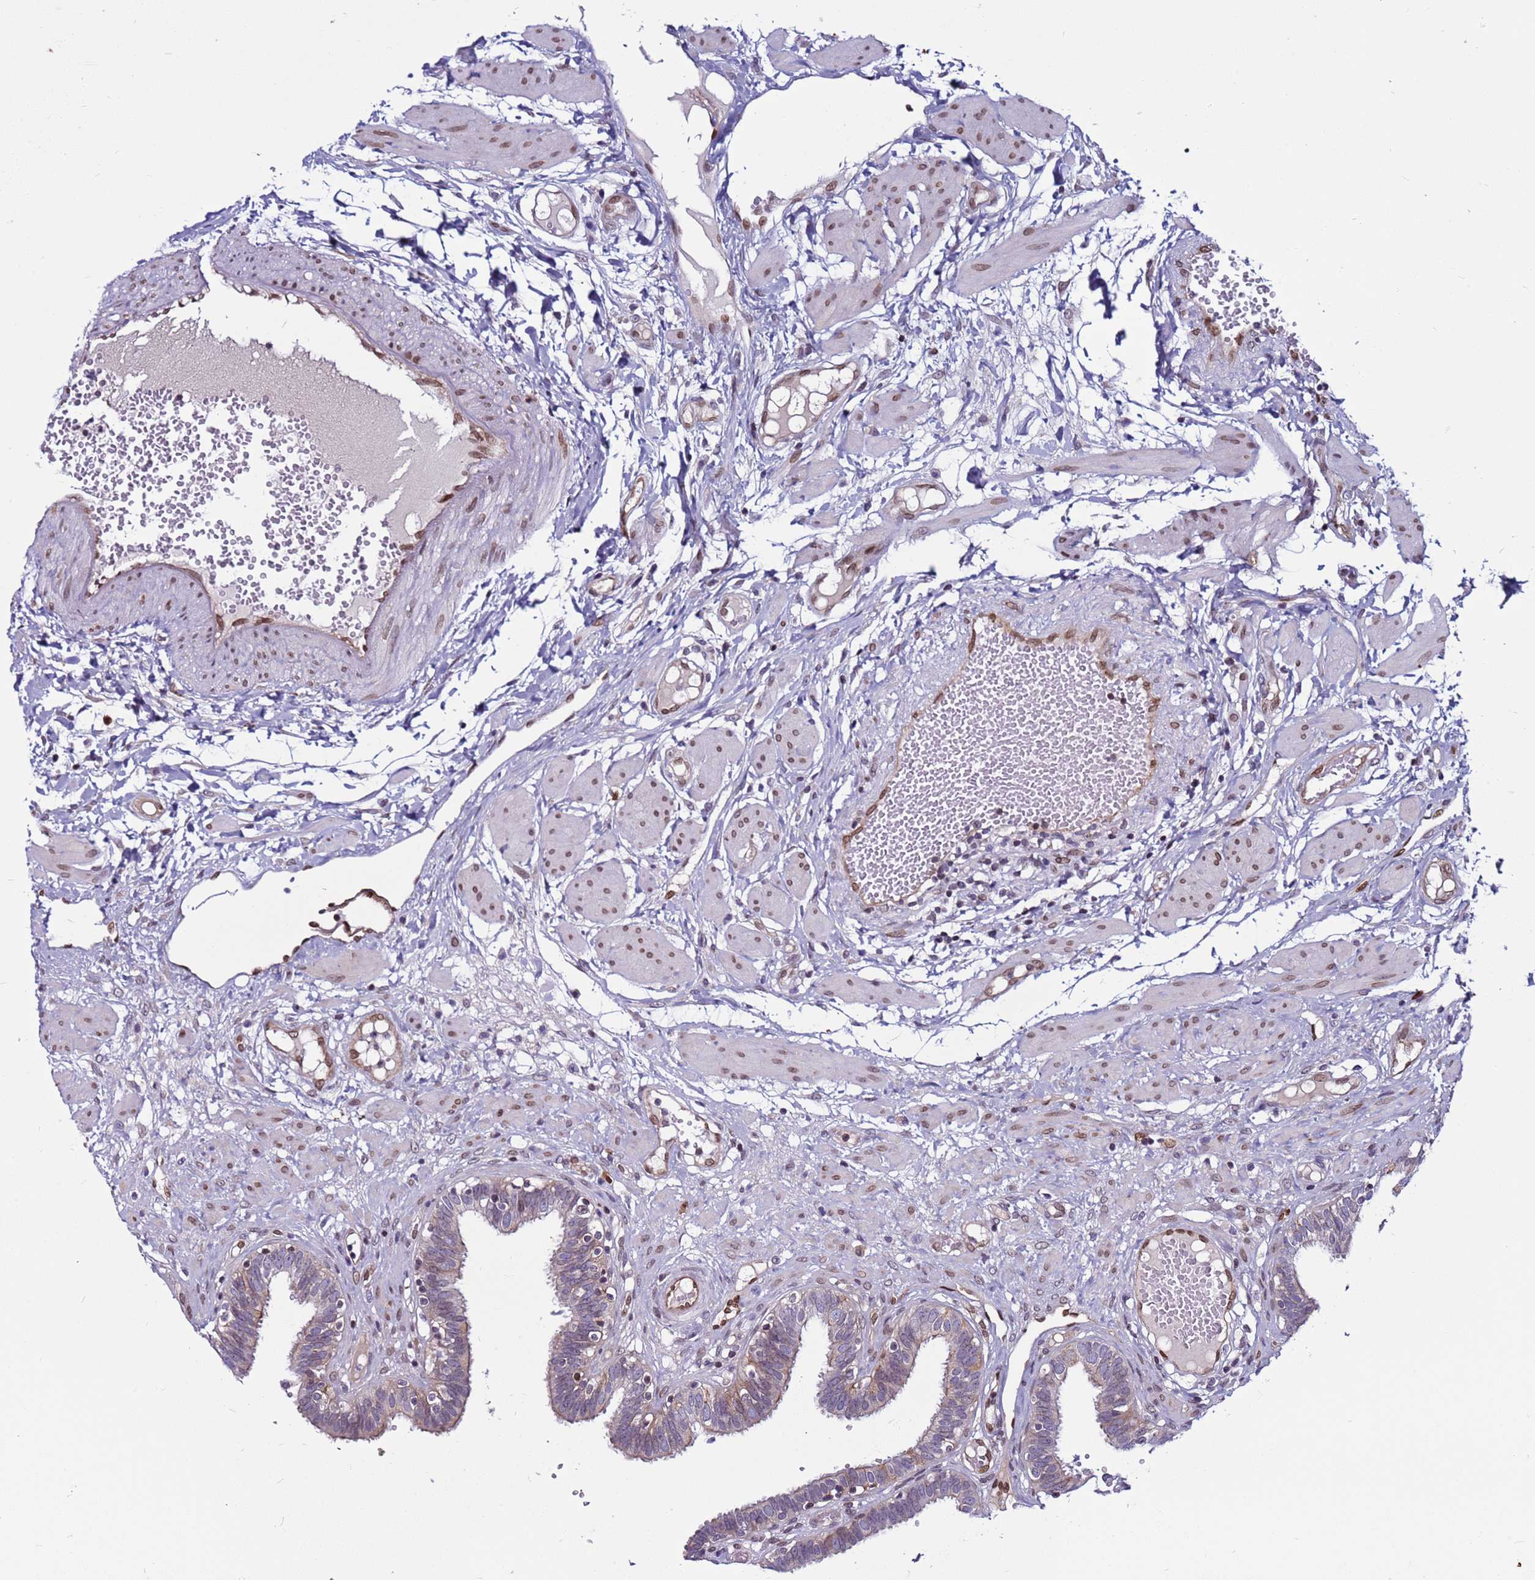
{"staining": {"intensity": "weak", "quantity": "<25%", "location": "cytoplasmic/membranous"}, "tissue": "fallopian tube", "cell_type": "Glandular cells", "image_type": "normal", "snomed": [{"axis": "morphology", "description": "Normal tissue, NOS"}, {"axis": "topography", "description": "Fallopian tube"}, {"axis": "topography", "description": "Placenta"}], "caption": "IHC of unremarkable human fallopian tube reveals no expression in glandular cells. (Immunohistochemistry, brightfield microscopy, high magnification).", "gene": "TRIM37", "patient": {"sex": "female", "age": 32}}